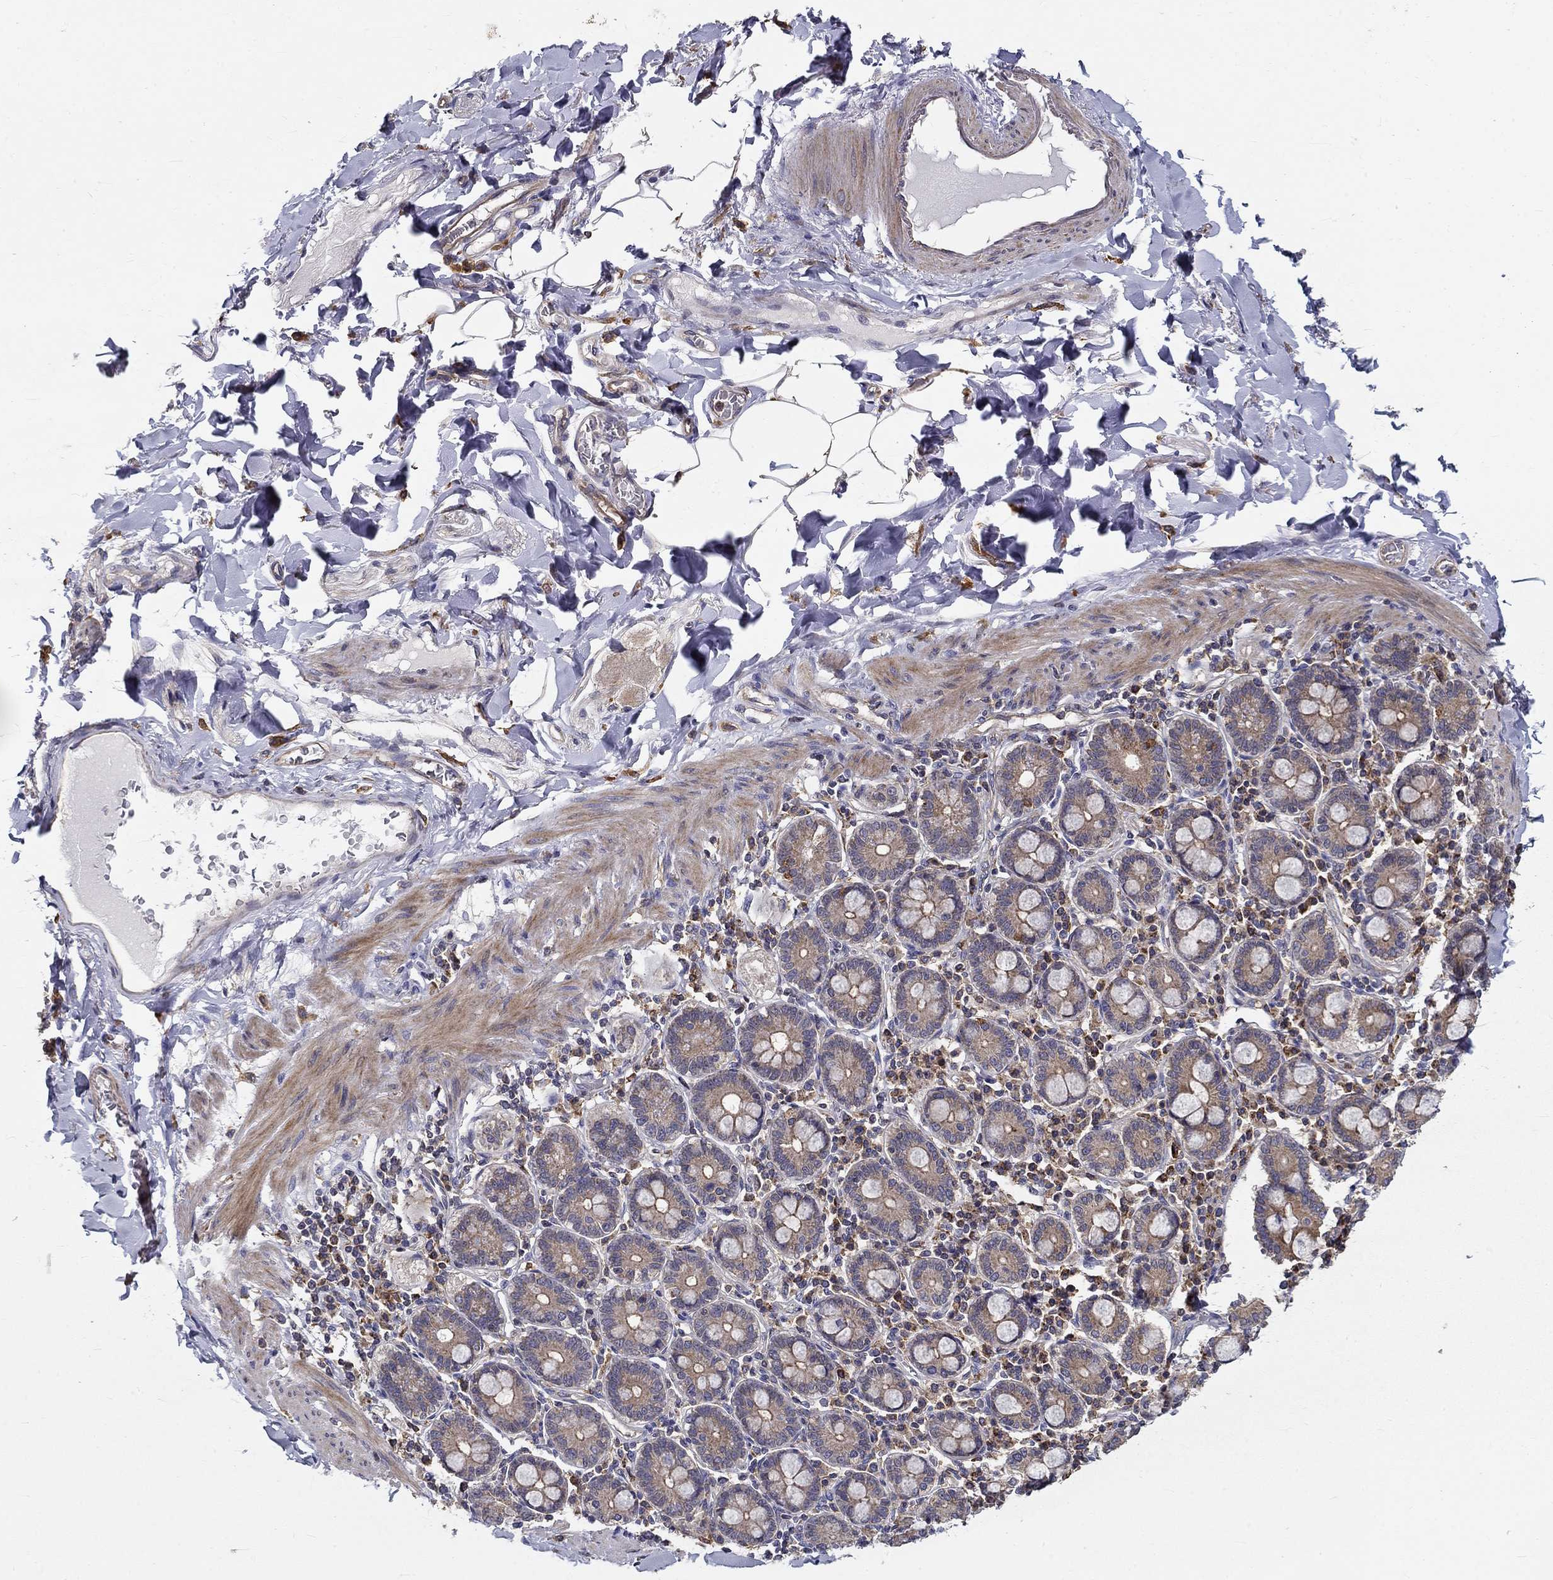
{"staining": {"intensity": "negative", "quantity": "none", "location": "none"}, "tissue": "adipose tissue", "cell_type": "Adipocytes", "image_type": "normal", "snomed": [{"axis": "morphology", "description": "Normal tissue, NOS"}, {"axis": "topography", "description": "Smooth muscle"}, {"axis": "topography", "description": "Duodenum"}, {"axis": "topography", "description": "Peripheral nerve tissue"}], "caption": "The image exhibits no significant positivity in adipocytes of adipose tissue.", "gene": "ALDH4A1", "patient": {"sex": "female", "age": 61}}